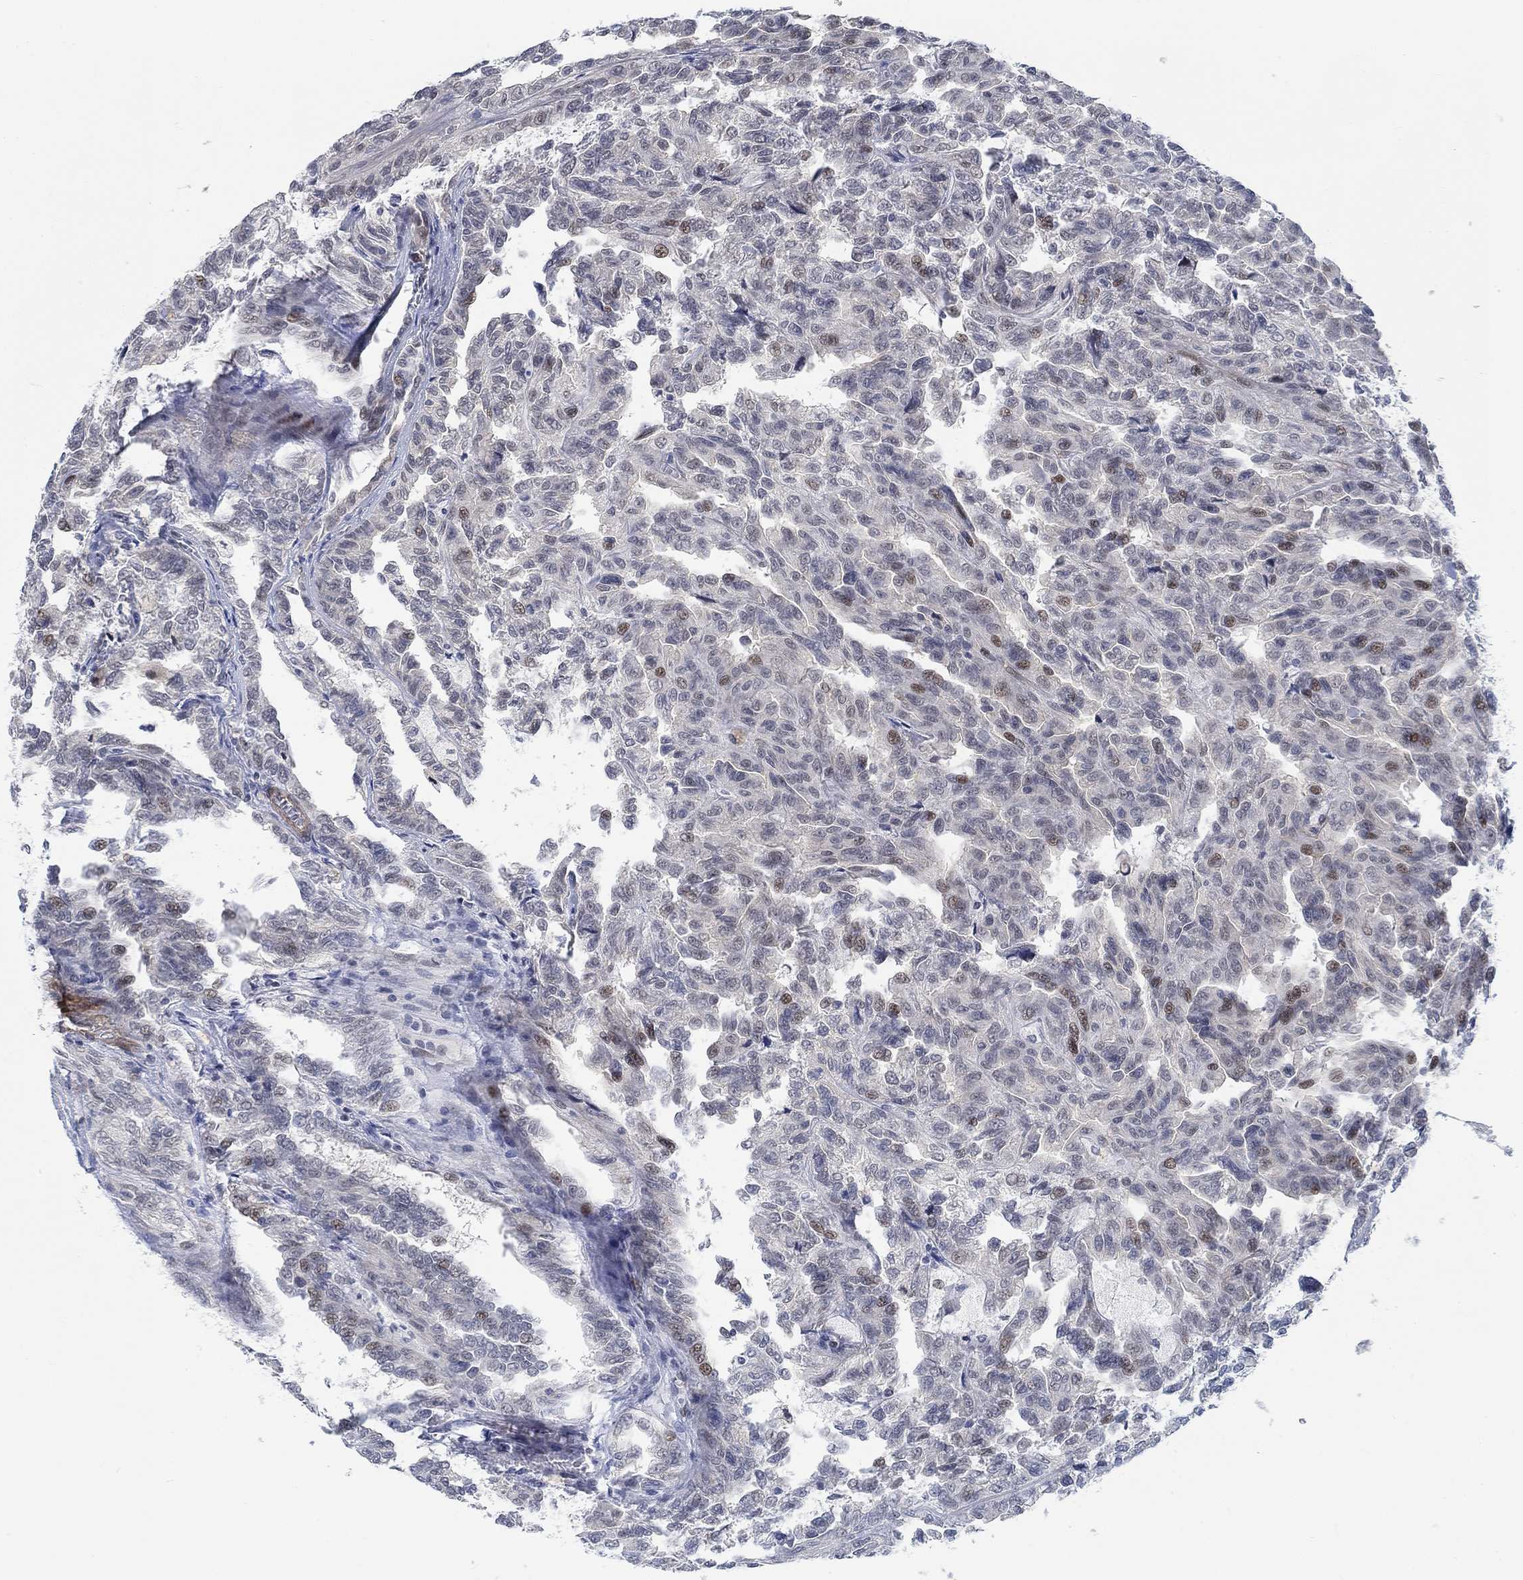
{"staining": {"intensity": "weak", "quantity": "<25%", "location": "nuclear"}, "tissue": "renal cancer", "cell_type": "Tumor cells", "image_type": "cancer", "snomed": [{"axis": "morphology", "description": "Adenocarcinoma, NOS"}, {"axis": "topography", "description": "Kidney"}], "caption": "The image reveals no staining of tumor cells in renal cancer (adenocarcinoma).", "gene": "KCNH8", "patient": {"sex": "male", "age": 79}}